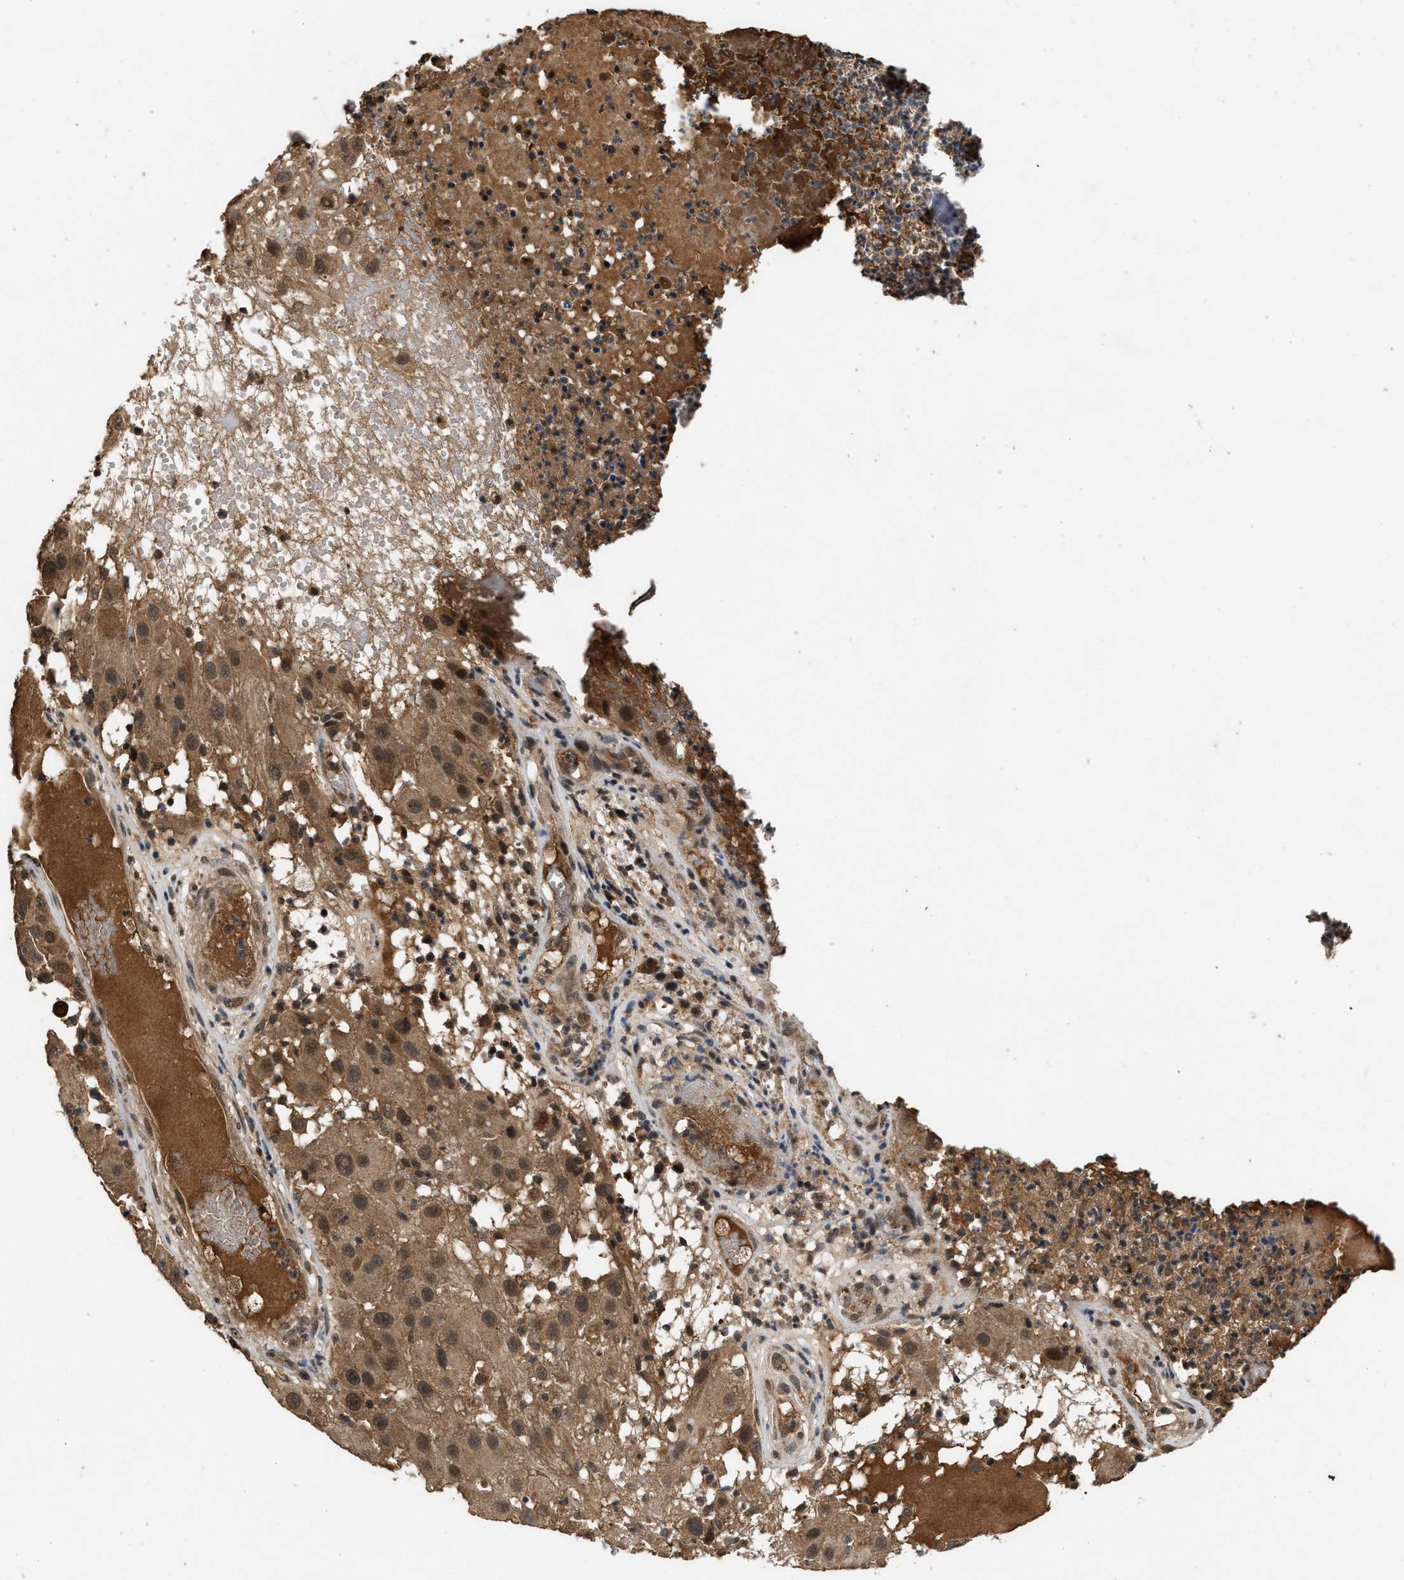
{"staining": {"intensity": "moderate", "quantity": ">75%", "location": "cytoplasmic/membranous,nuclear"}, "tissue": "melanoma", "cell_type": "Tumor cells", "image_type": "cancer", "snomed": [{"axis": "morphology", "description": "Malignant melanoma, NOS"}, {"axis": "topography", "description": "Skin"}], "caption": "A brown stain highlights moderate cytoplasmic/membranous and nuclear positivity of a protein in malignant melanoma tumor cells.", "gene": "RUSC2", "patient": {"sex": "female", "age": 81}}